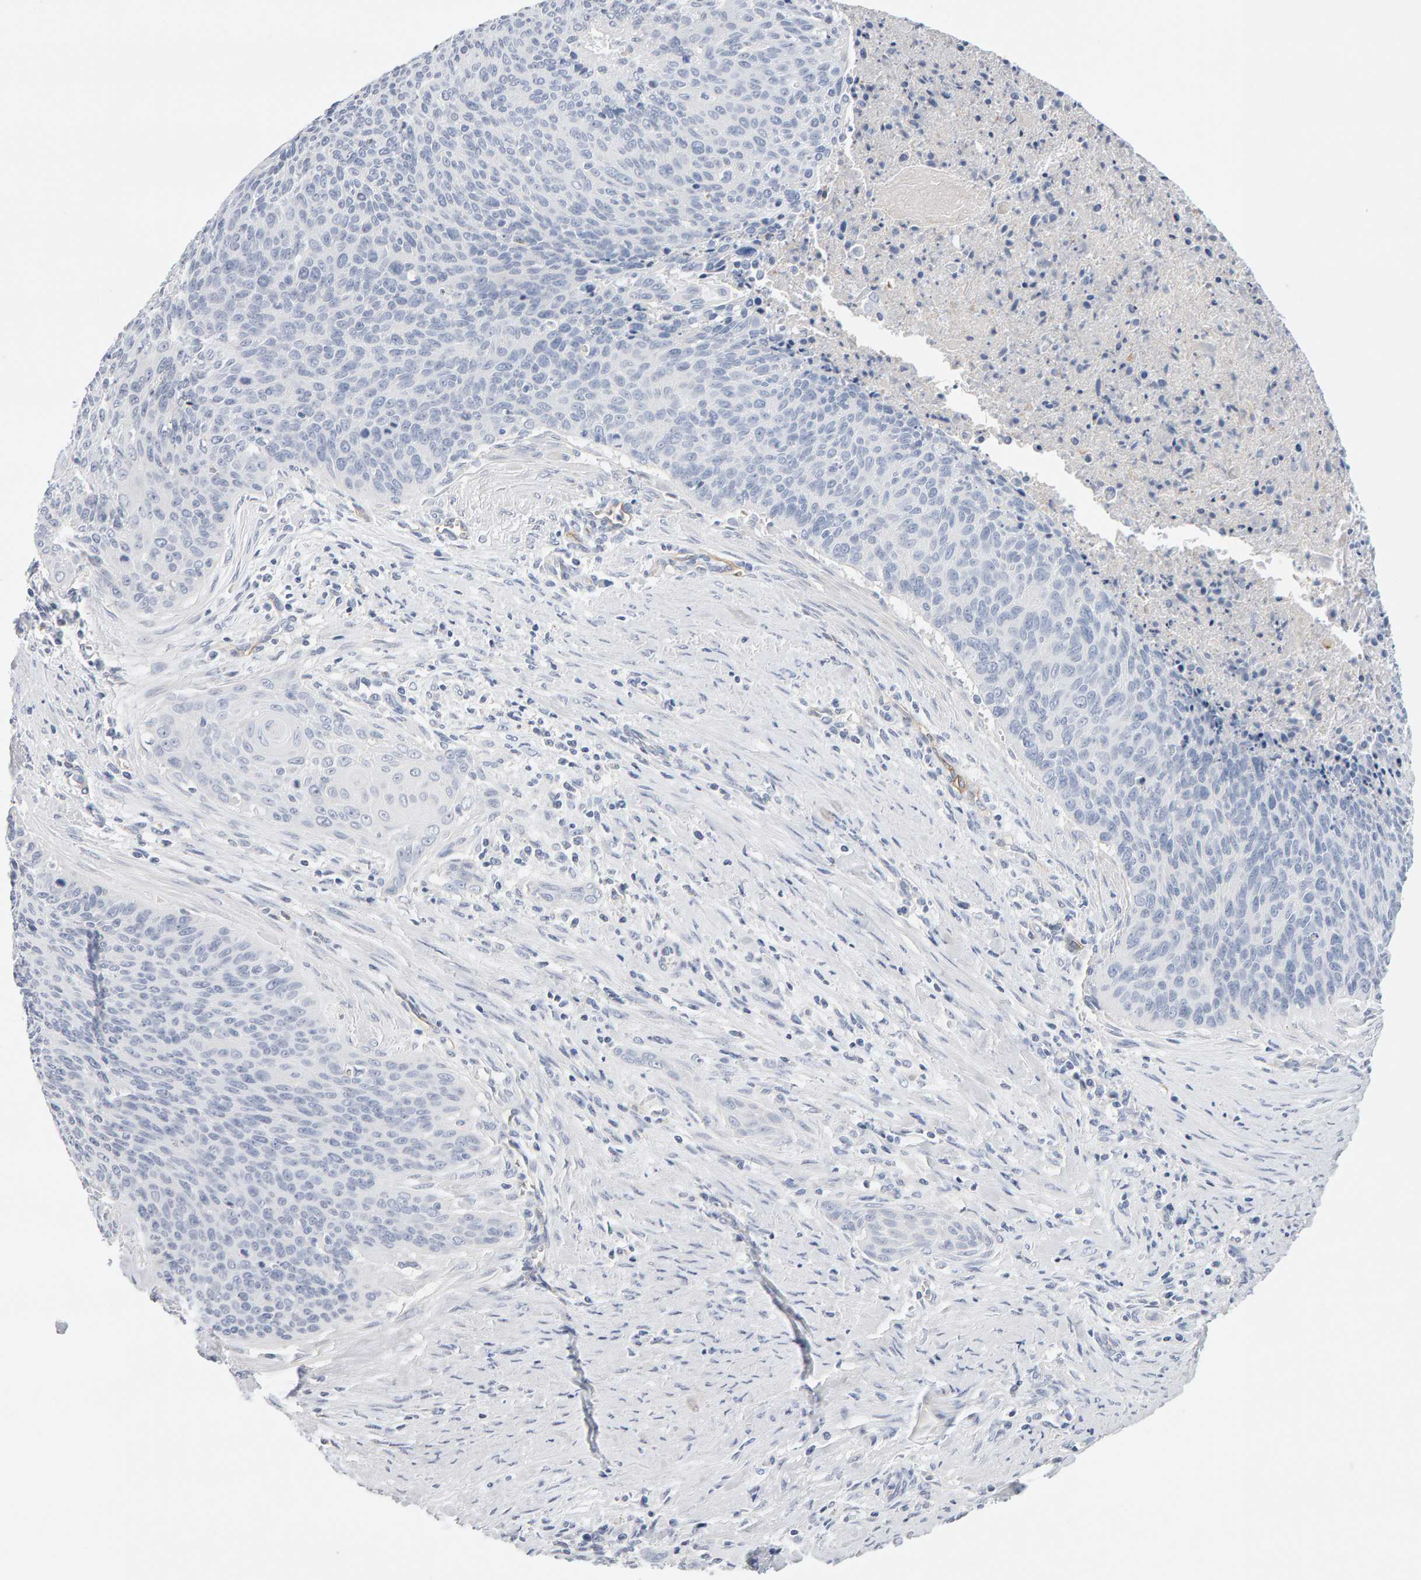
{"staining": {"intensity": "negative", "quantity": "none", "location": "none"}, "tissue": "cervical cancer", "cell_type": "Tumor cells", "image_type": "cancer", "snomed": [{"axis": "morphology", "description": "Squamous cell carcinoma, NOS"}, {"axis": "topography", "description": "Cervix"}], "caption": "An IHC histopathology image of cervical cancer (squamous cell carcinoma) is shown. There is no staining in tumor cells of cervical cancer (squamous cell carcinoma).", "gene": "METRNL", "patient": {"sex": "female", "age": 55}}